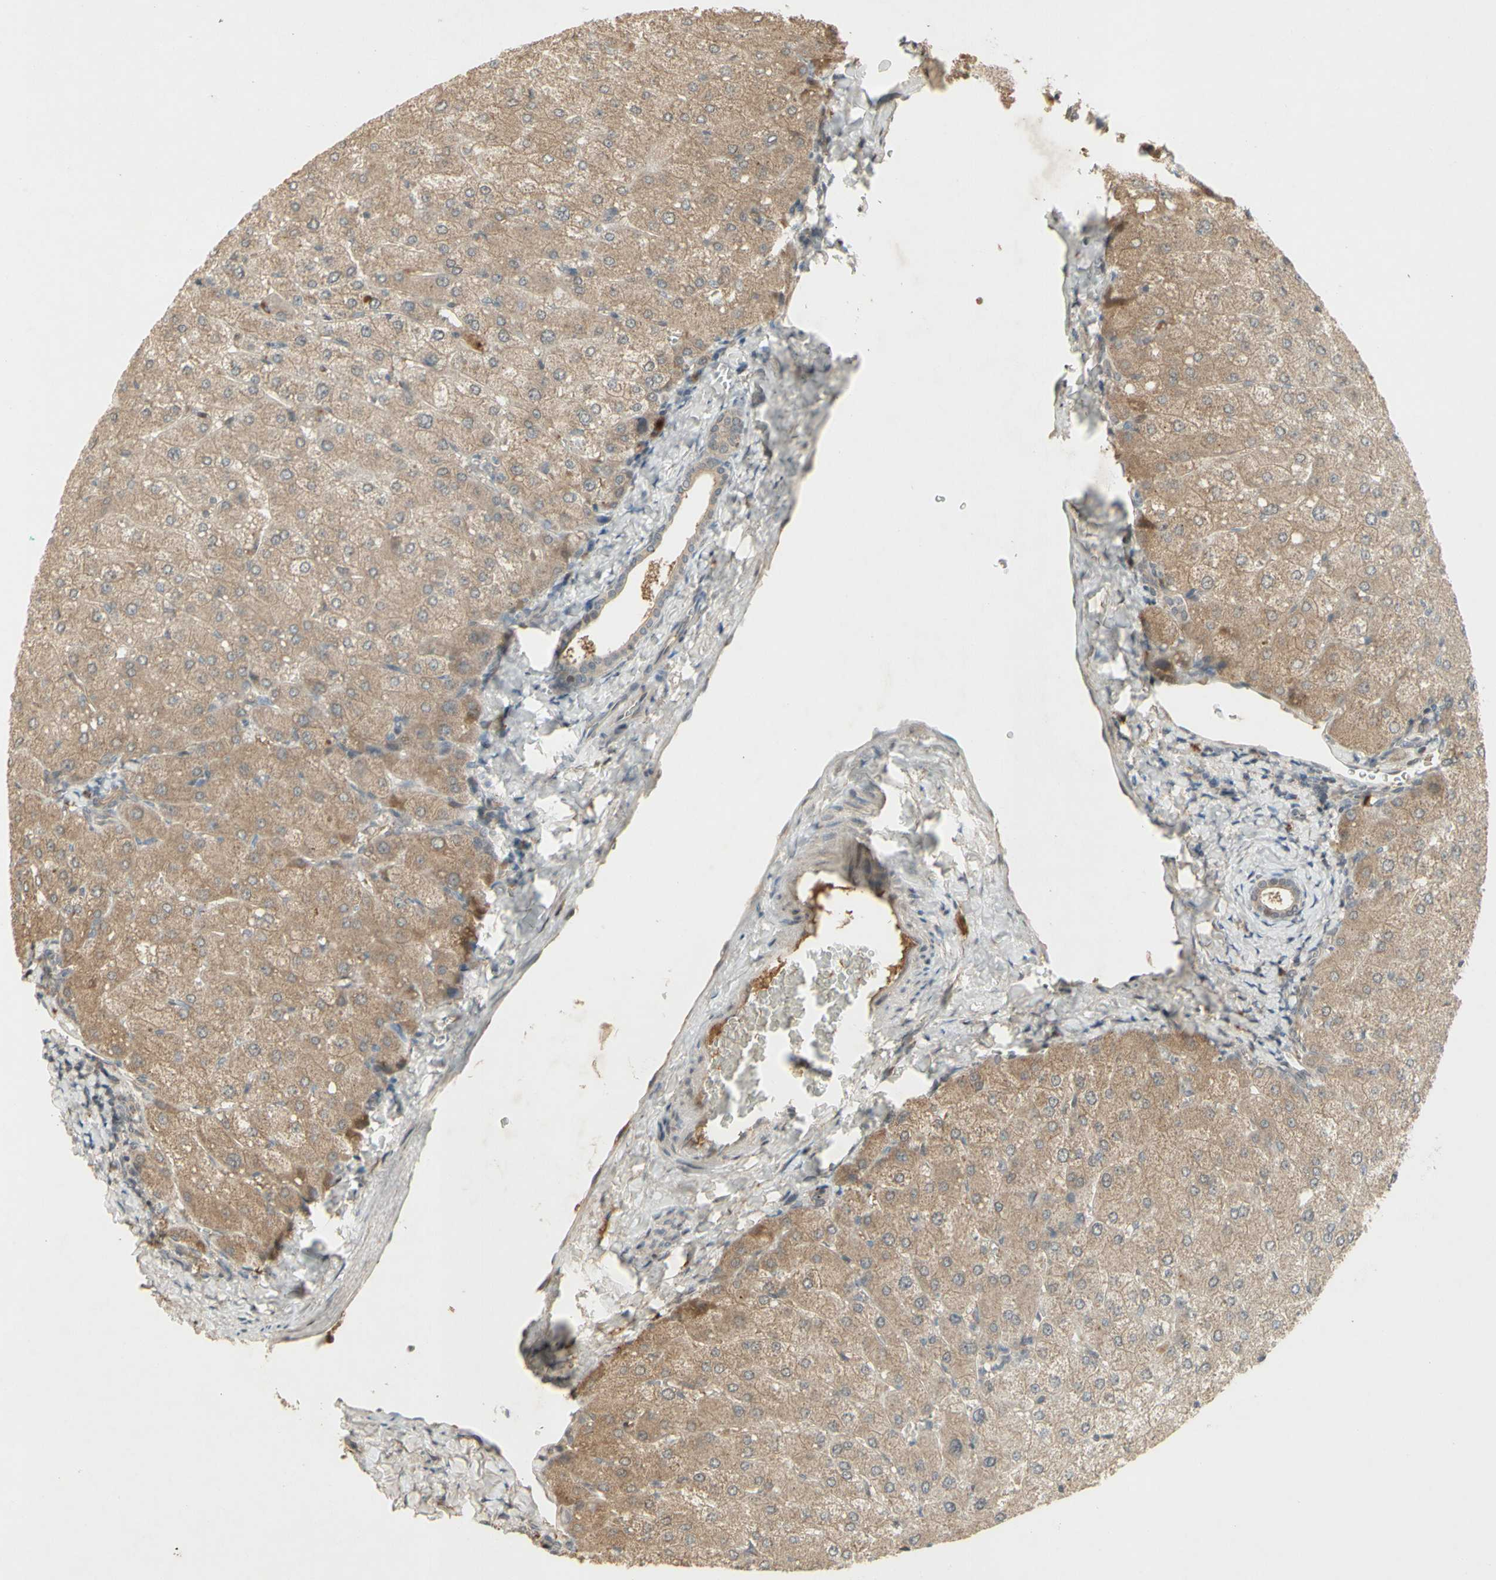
{"staining": {"intensity": "weak", "quantity": "25%-75%", "location": "cytoplasmic/membranous"}, "tissue": "liver", "cell_type": "Cholangiocytes", "image_type": "normal", "snomed": [{"axis": "morphology", "description": "Normal tissue, NOS"}, {"axis": "topography", "description": "Liver"}], "caption": "Brown immunohistochemical staining in unremarkable human liver demonstrates weak cytoplasmic/membranous expression in approximately 25%-75% of cholangiocytes. The protein is stained brown, and the nuclei are stained in blue (DAB IHC with brightfield microscopy, high magnification).", "gene": "NRG4", "patient": {"sex": "male", "age": 55}}